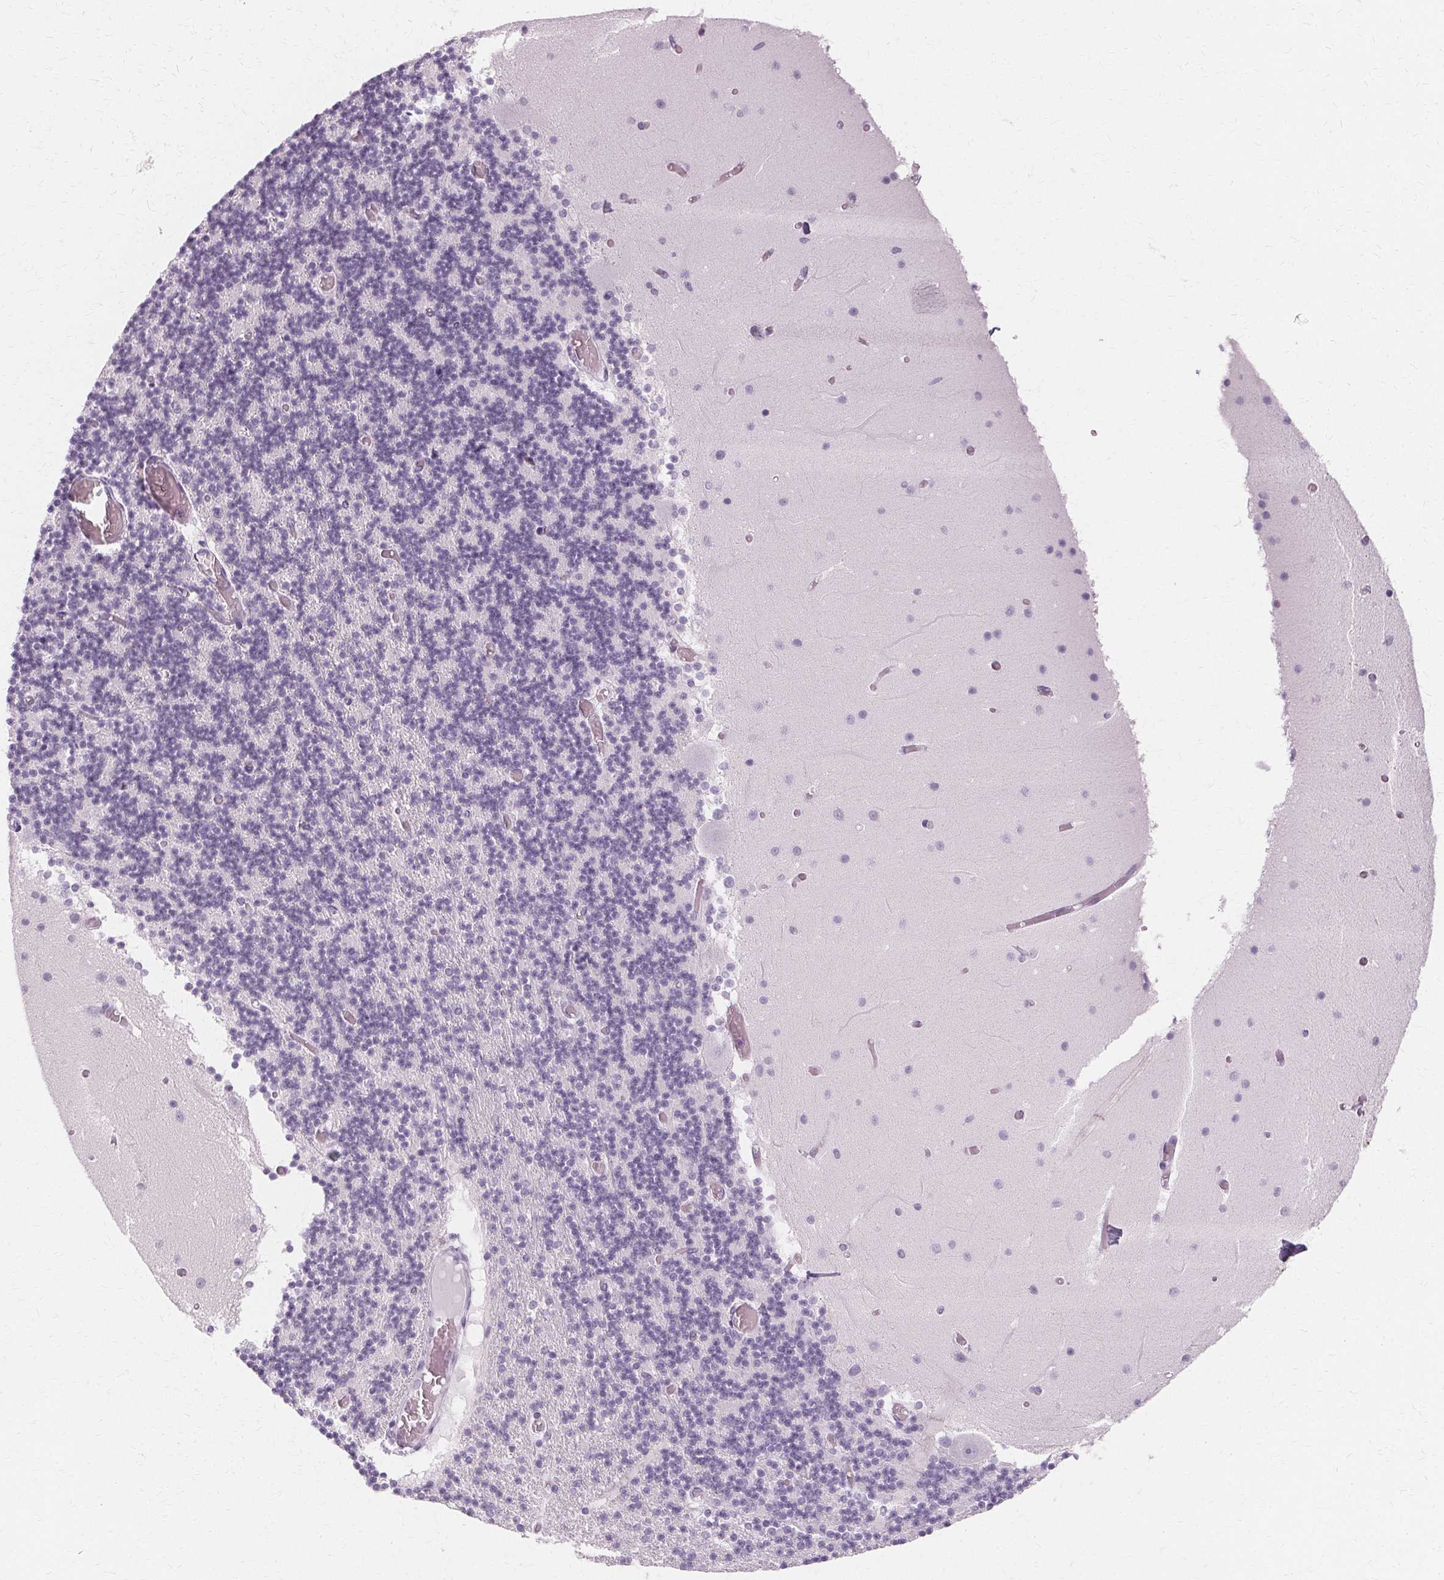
{"staining": {"intensity": "negative", "quantity": "none", "location": "none"}, "tissue": "cerebellum", "cell_type": "Cells in granular layer", "image_type": "normal", "snomed": [{"axis": "morphology", "description": "Normal tissue, NOS"}, {"axis": "topography", "description": "Cerebellum"}], "caption": "Immunohistochemical staining of benign human cerebellum demonstrates no significant expression in cells in granular layer.", "gene": "KRT6A", "patient": {"sex": "female", "age": 28}}